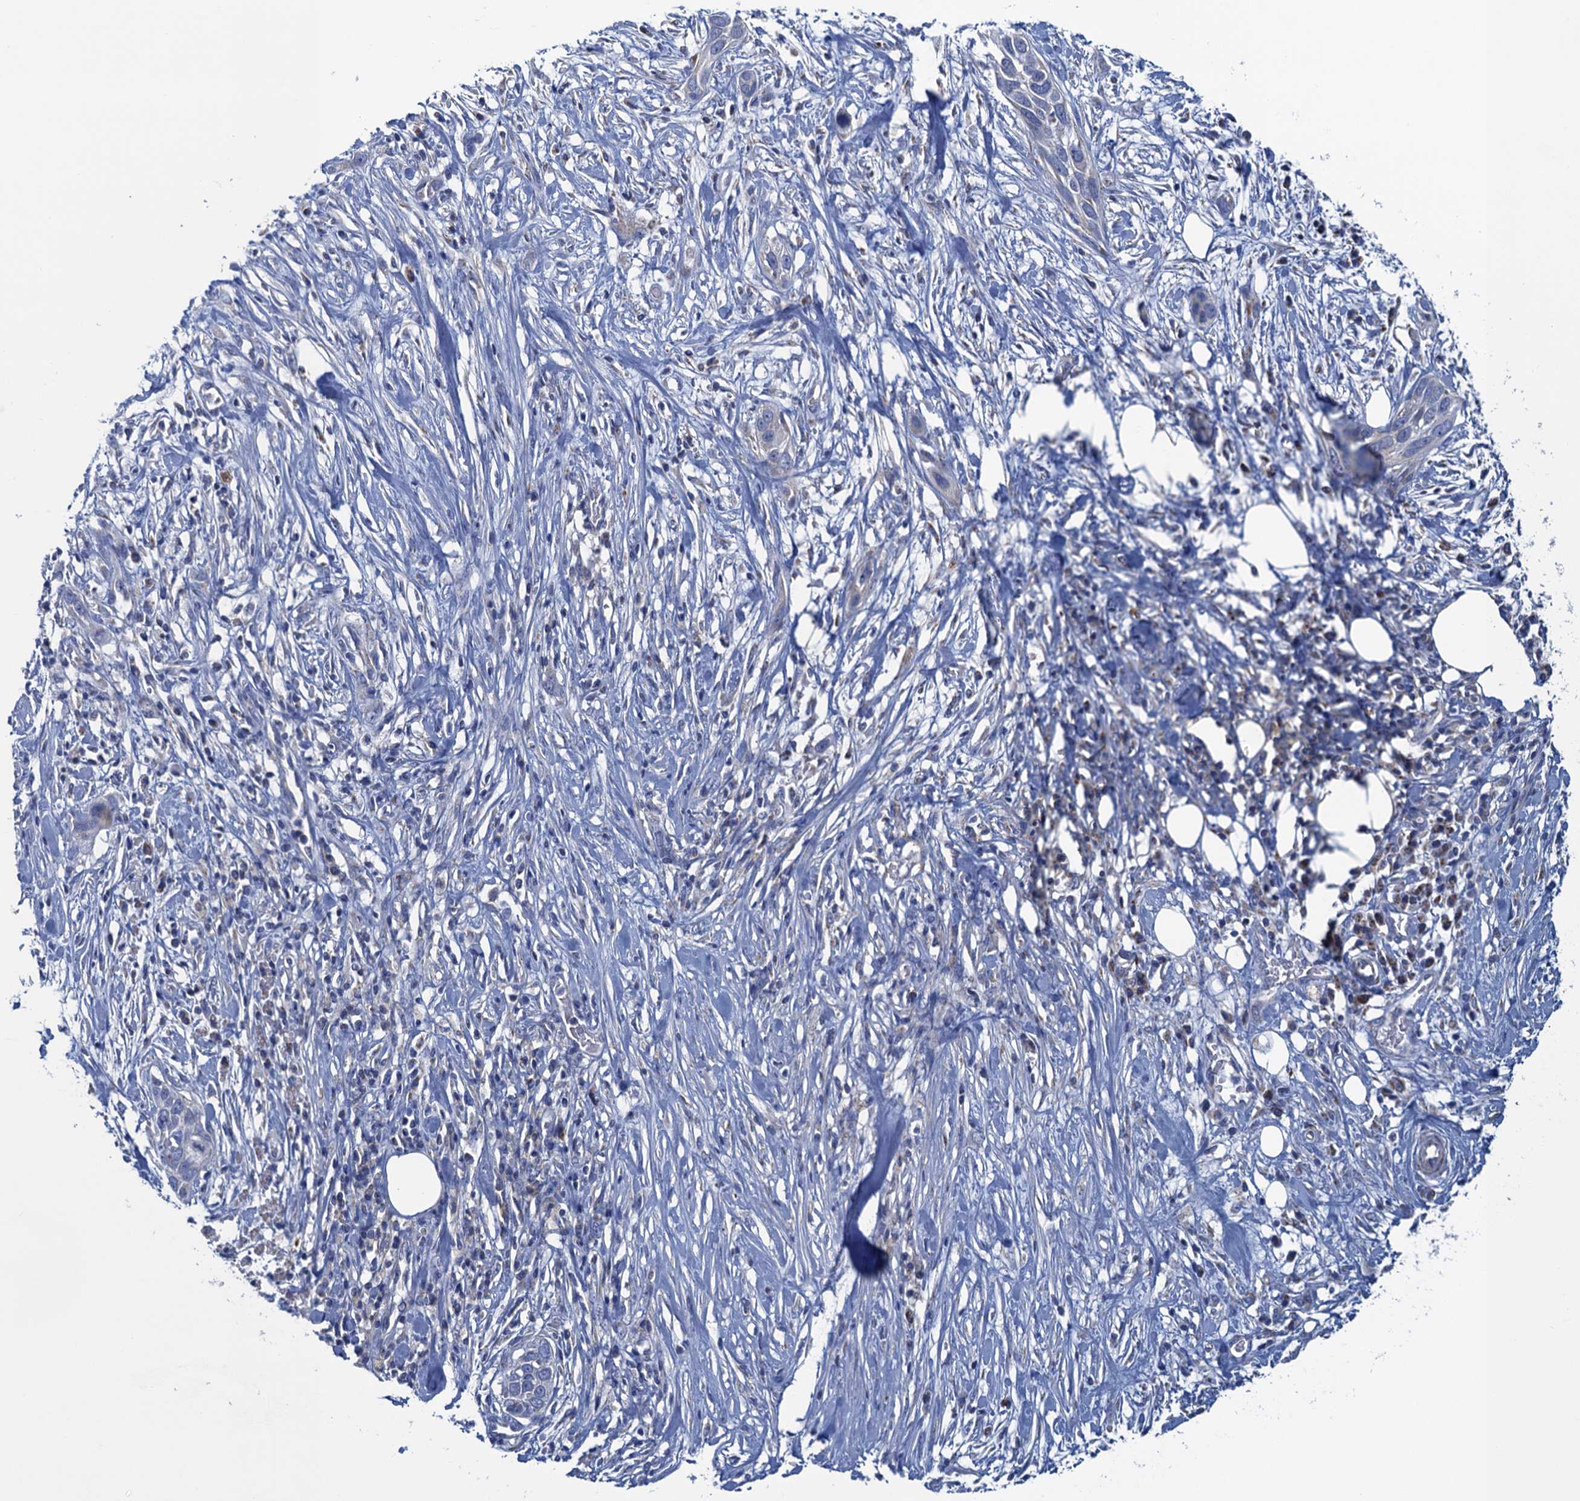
{"staining": {"intensity": "negative", "quantity": "none", "location": "none"}, "tissue": "pancreatic cancer", "cell_type": "Tumor cells", "image_type": "cancer", "snomed": [{"axis": "morphology", "description": "Adenocarcinoma, NOS"}, {"axis": "topography", "description": "Pancreas"}], "caption": "The micrograph demonstrates no staining of tumor cells in pancreatic adenocarcinoma.", "gene": "GTPBP3", "patient": {"sex": "female", "age": 60}}